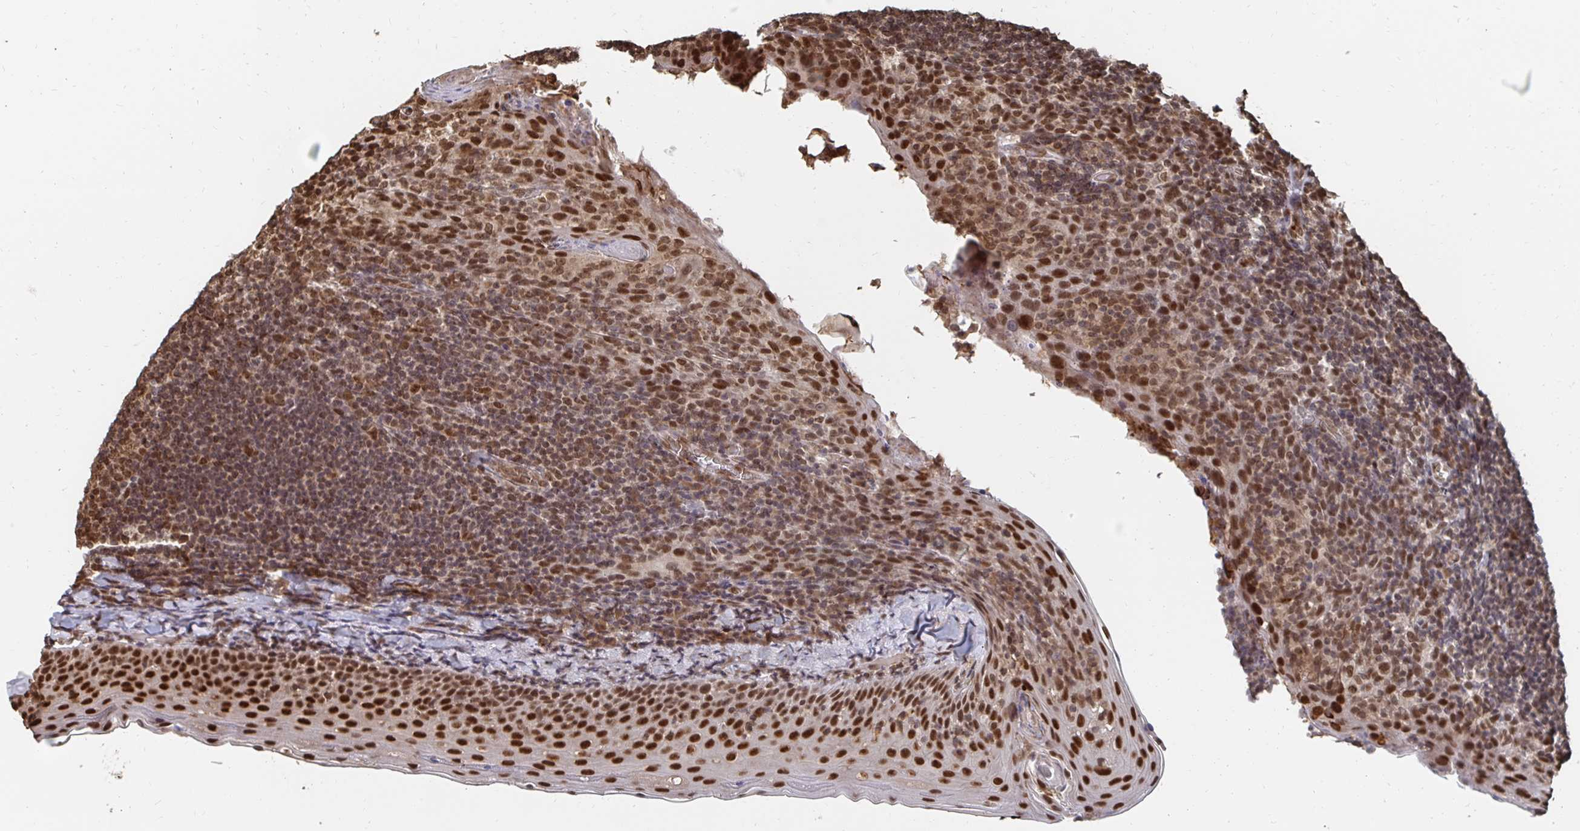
{"staining": {"intensity": "moderate", "quantity": ">75%", "location": "nuclear"}, "tissue": "tonsil", "cell_type": "Germinal center cells", "image_type": "normal", "snomed": [{"axis": "morphology", "description": "Normal tissue, NOS"}, {"axis": "topography", "description": "Tonsil"}], "caption": "The histopathology image demonstrates a brown stain indicating the presence of a protein in the nuclear of germinal center cells in tonsil. Nuclei are stained in blue.", "gene": "GTF3C6", "patient": {"sex": "female", "age": 10}}